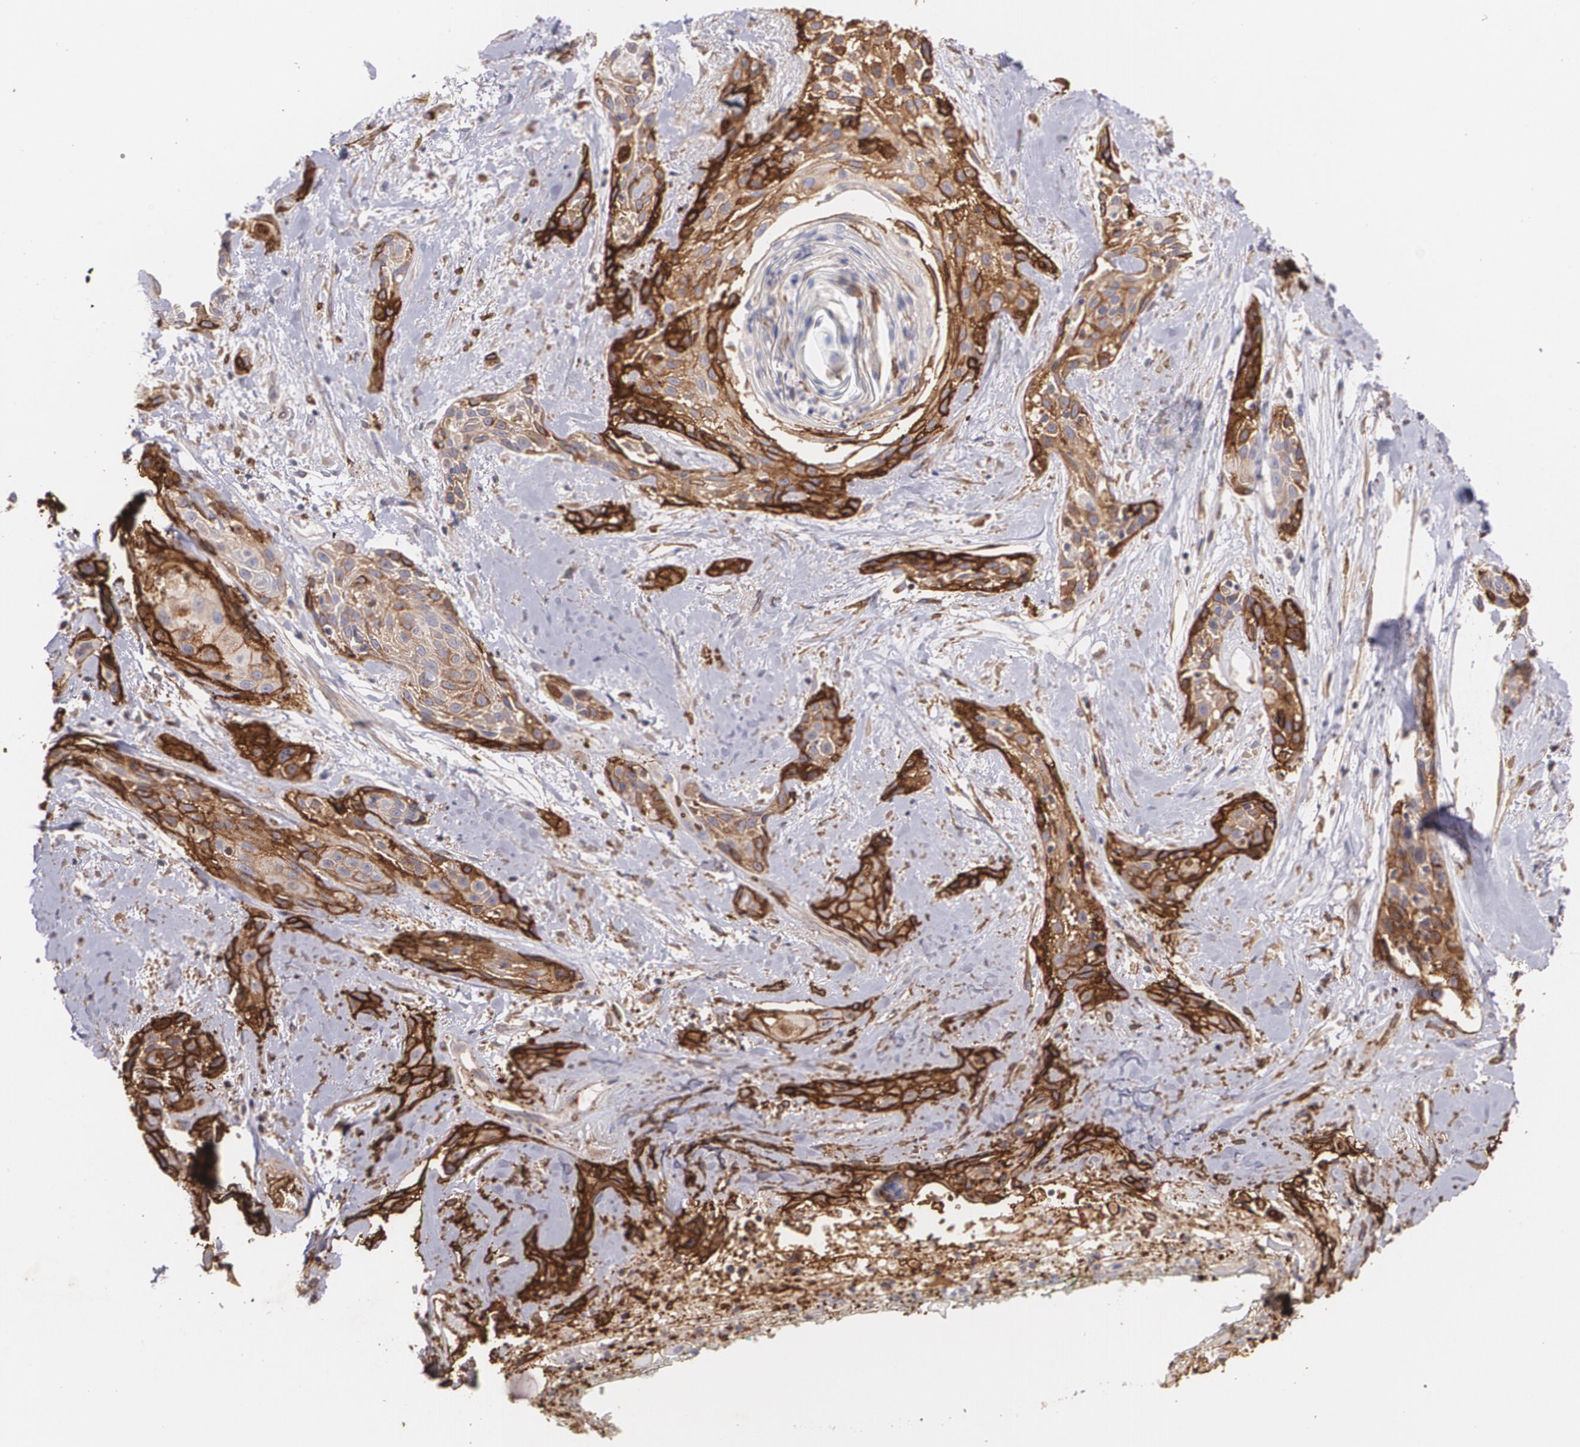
{"staining": {"intensity": "strong", "quantity": ">75%", "location": "cytoplasmic/membranous"}, "tissue": "skin cancer", "cell_type": "Tumor cells", "image_type": "cancer", "snomed": [{"axis": "morphology", "description": "Squamous cell carcinoma, NOS"}, {"axis": "topography", "description": "Skin"}, {"axis": "topography", "description": "Anal"}], "caption": "About >75% of tumor cells in human skin squamous cell carcinoma show strong cytoplasmic/membranous protein staining as visualized by brown immunohistochemical staining.", "gene": "SLC2A1", "patient": {"sex": "male", "age": 64}}